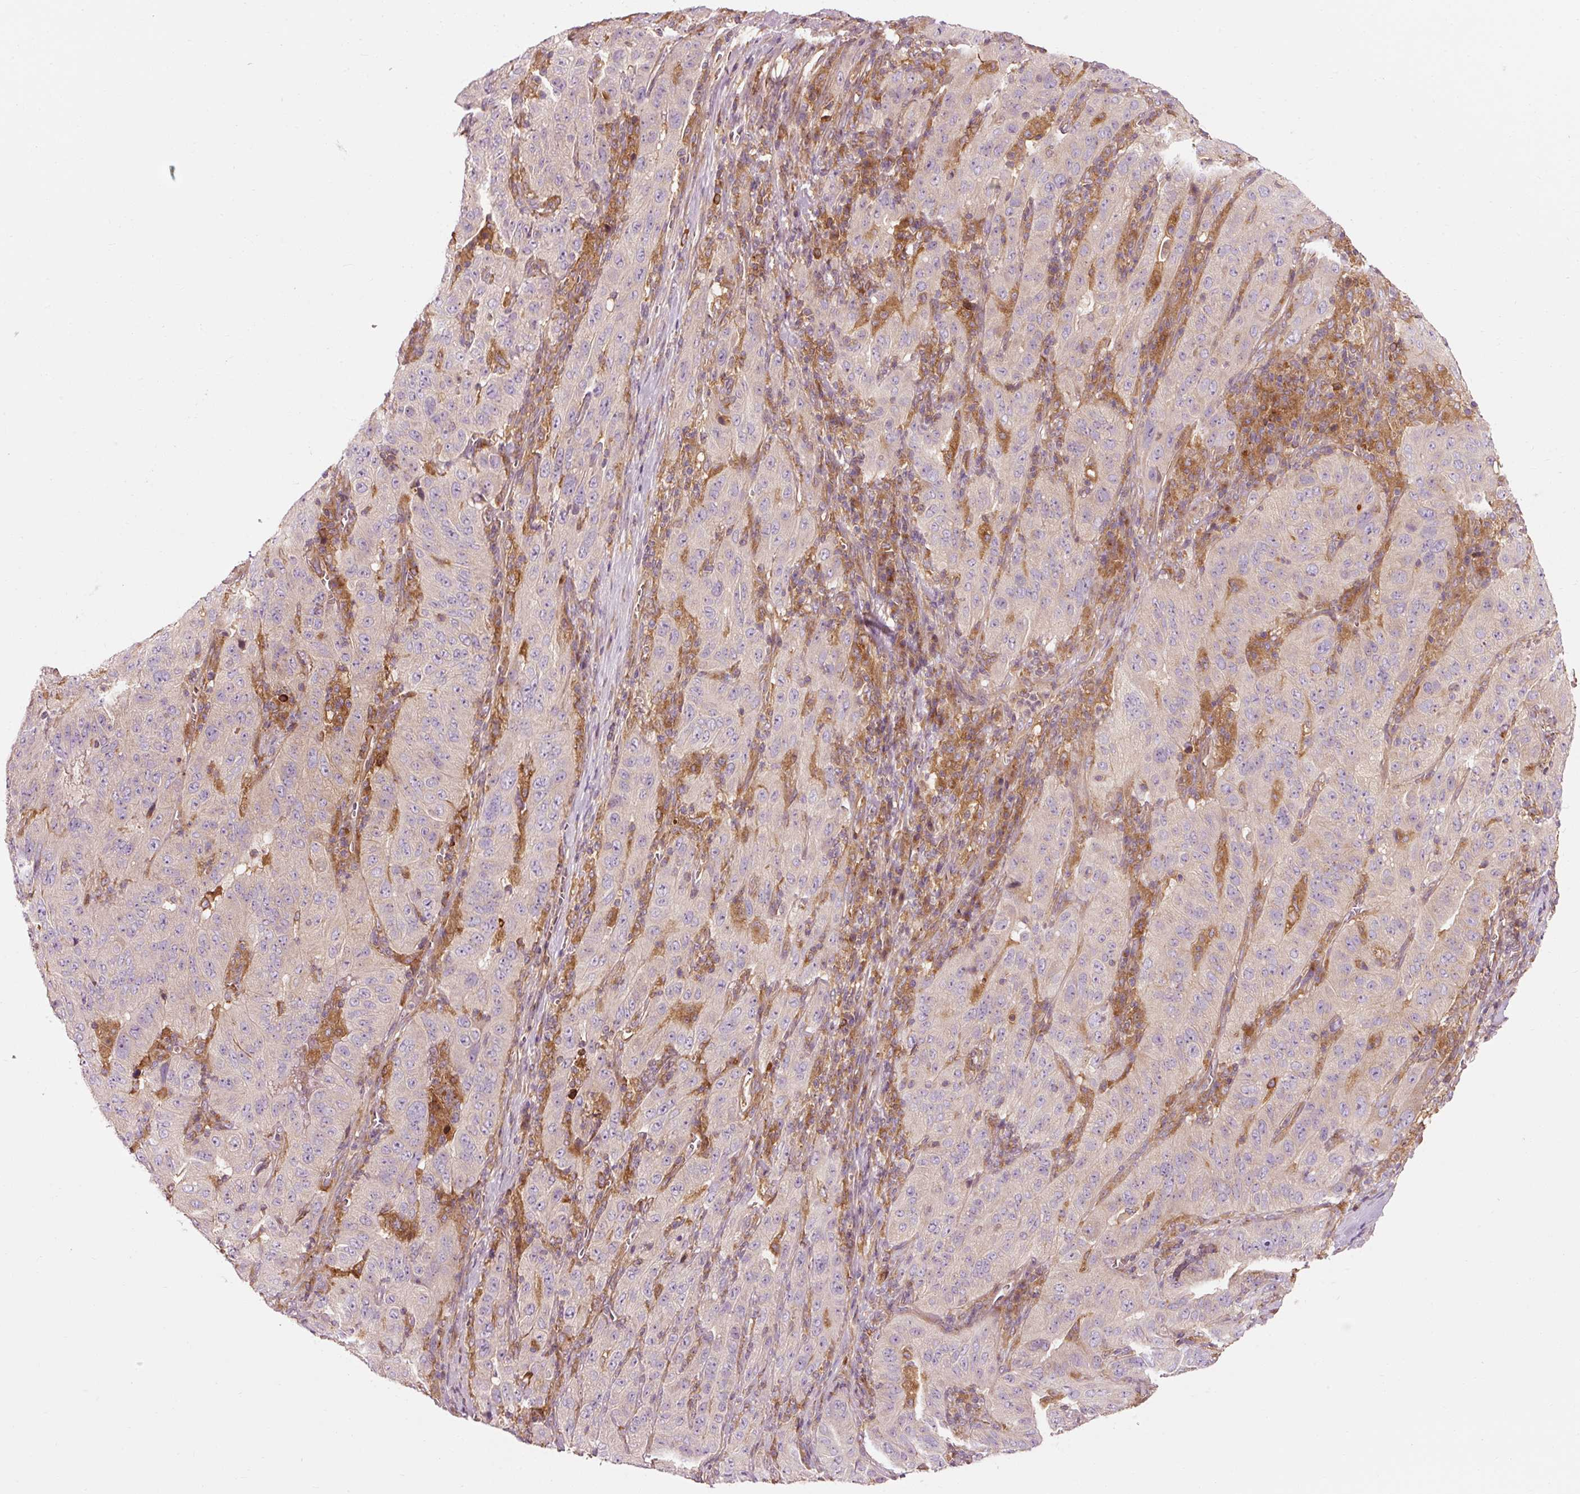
{"staining": {"intensity": "negative", "quantity": "none", "location": "none"}, "tissue": "pancreatic cancer", "cell_type": "Tumor cells", "image_type": "cancer", "snomed": [{"axis": "morphology", "description": "Adenocarcinoma, NOS"}, {"axis": "topography", "description": "Pancreas"}], "caption": "IHC of human adenocarcinoma (pancreatic) demonstrates no positivity in tumor cells.", "gene": "NAPA", "patient": {"sex": "male", "age": 63}}